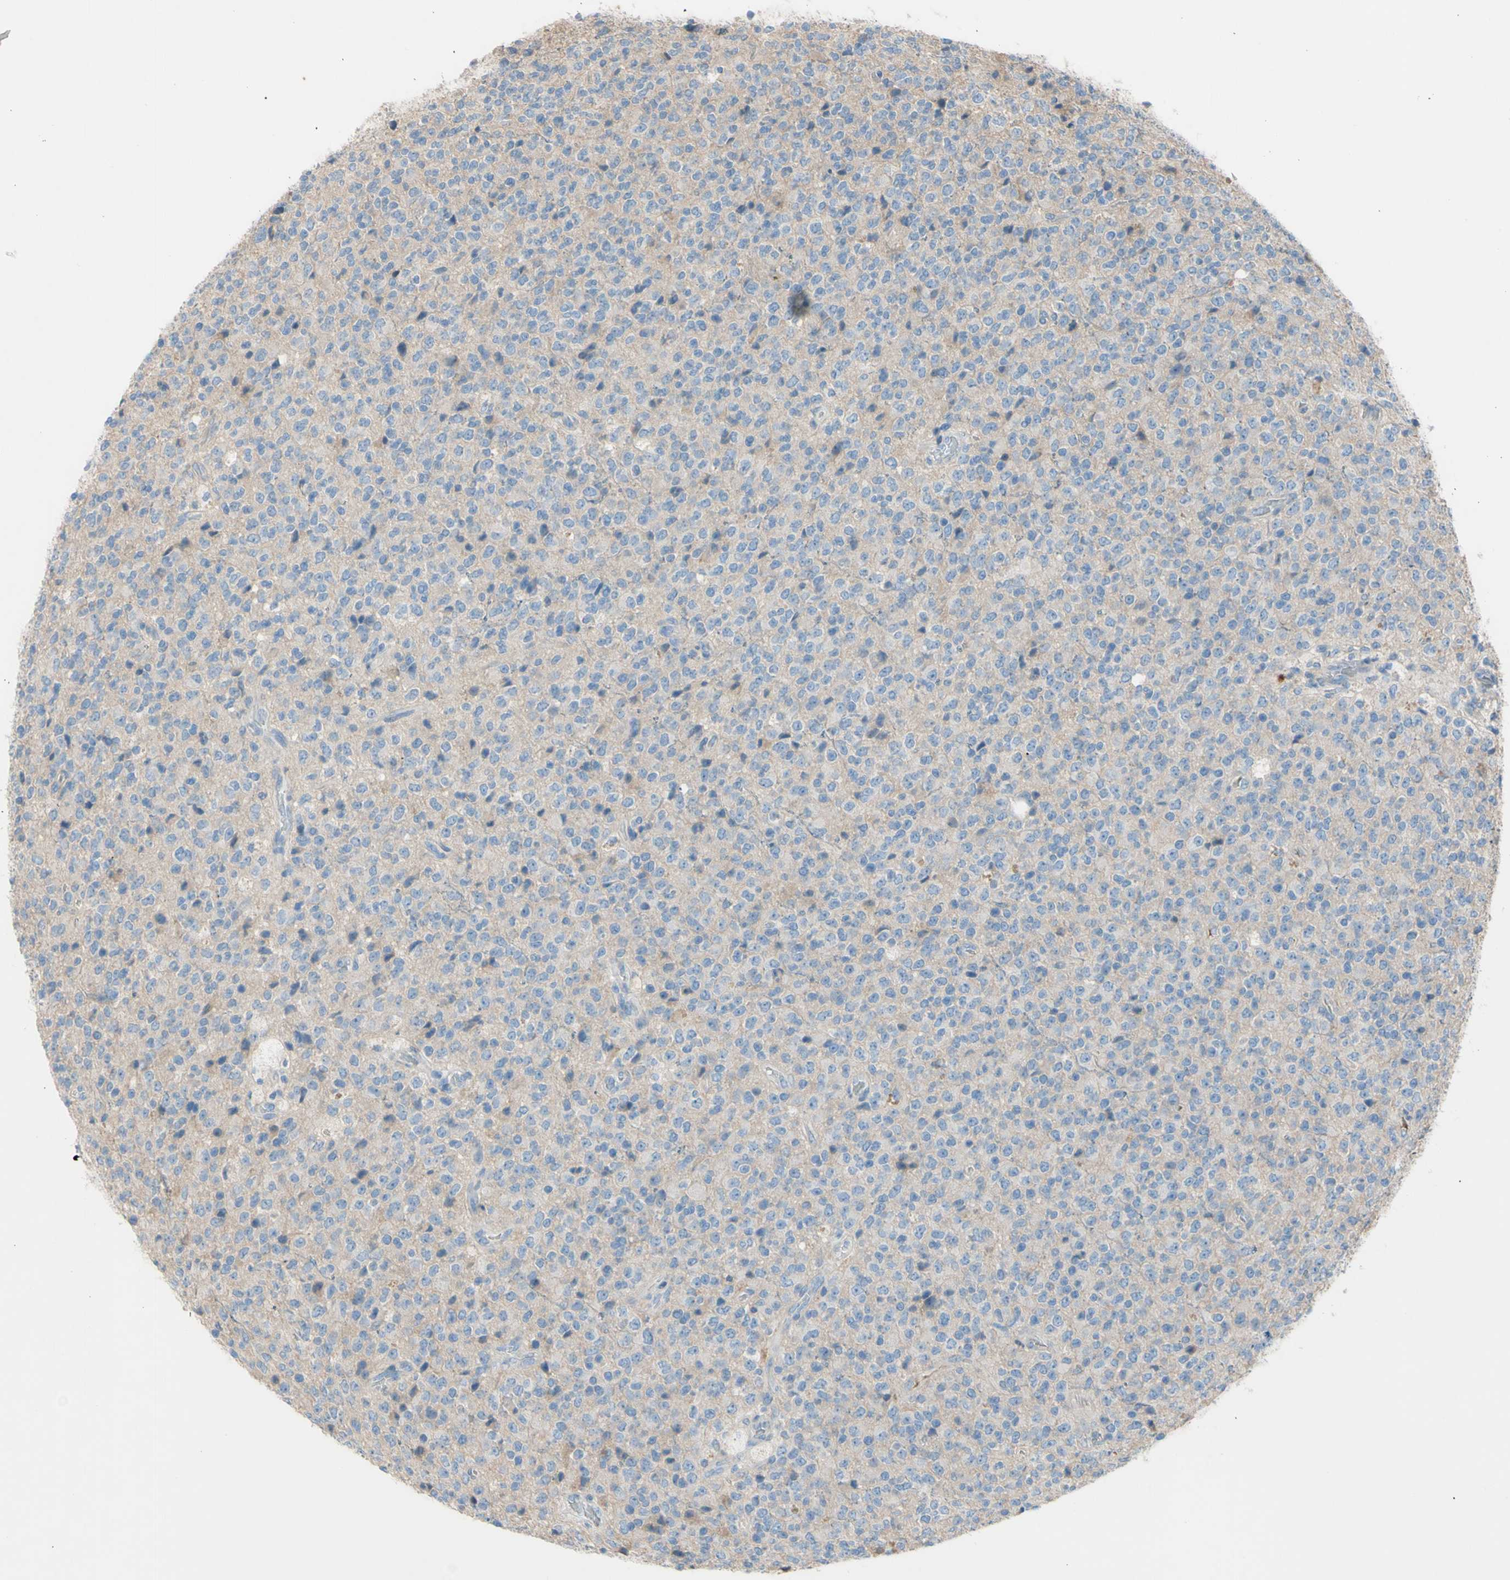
{"staining": {"intensity": "moderate", "quantity": "<25%", "location": "cytoplasmic/membranous"}, "tissue": "glioma", "cell_type": "Tumor cells", "image_type": "cancer", "snomed": [{"axis": "morphology", "description": "Glioma, malignant, High grade"}, {"axis": "topography", "description": "pancreas cauda"}], "caption": "About <25% of tumor cells in malignant glioma (high-grade) display moderate cytoplasmic/membranous protein expression as visualized by brown immunohistochemical staining.", "gene": "ATRN", "patient": {"sex": "male", "age": 60}}